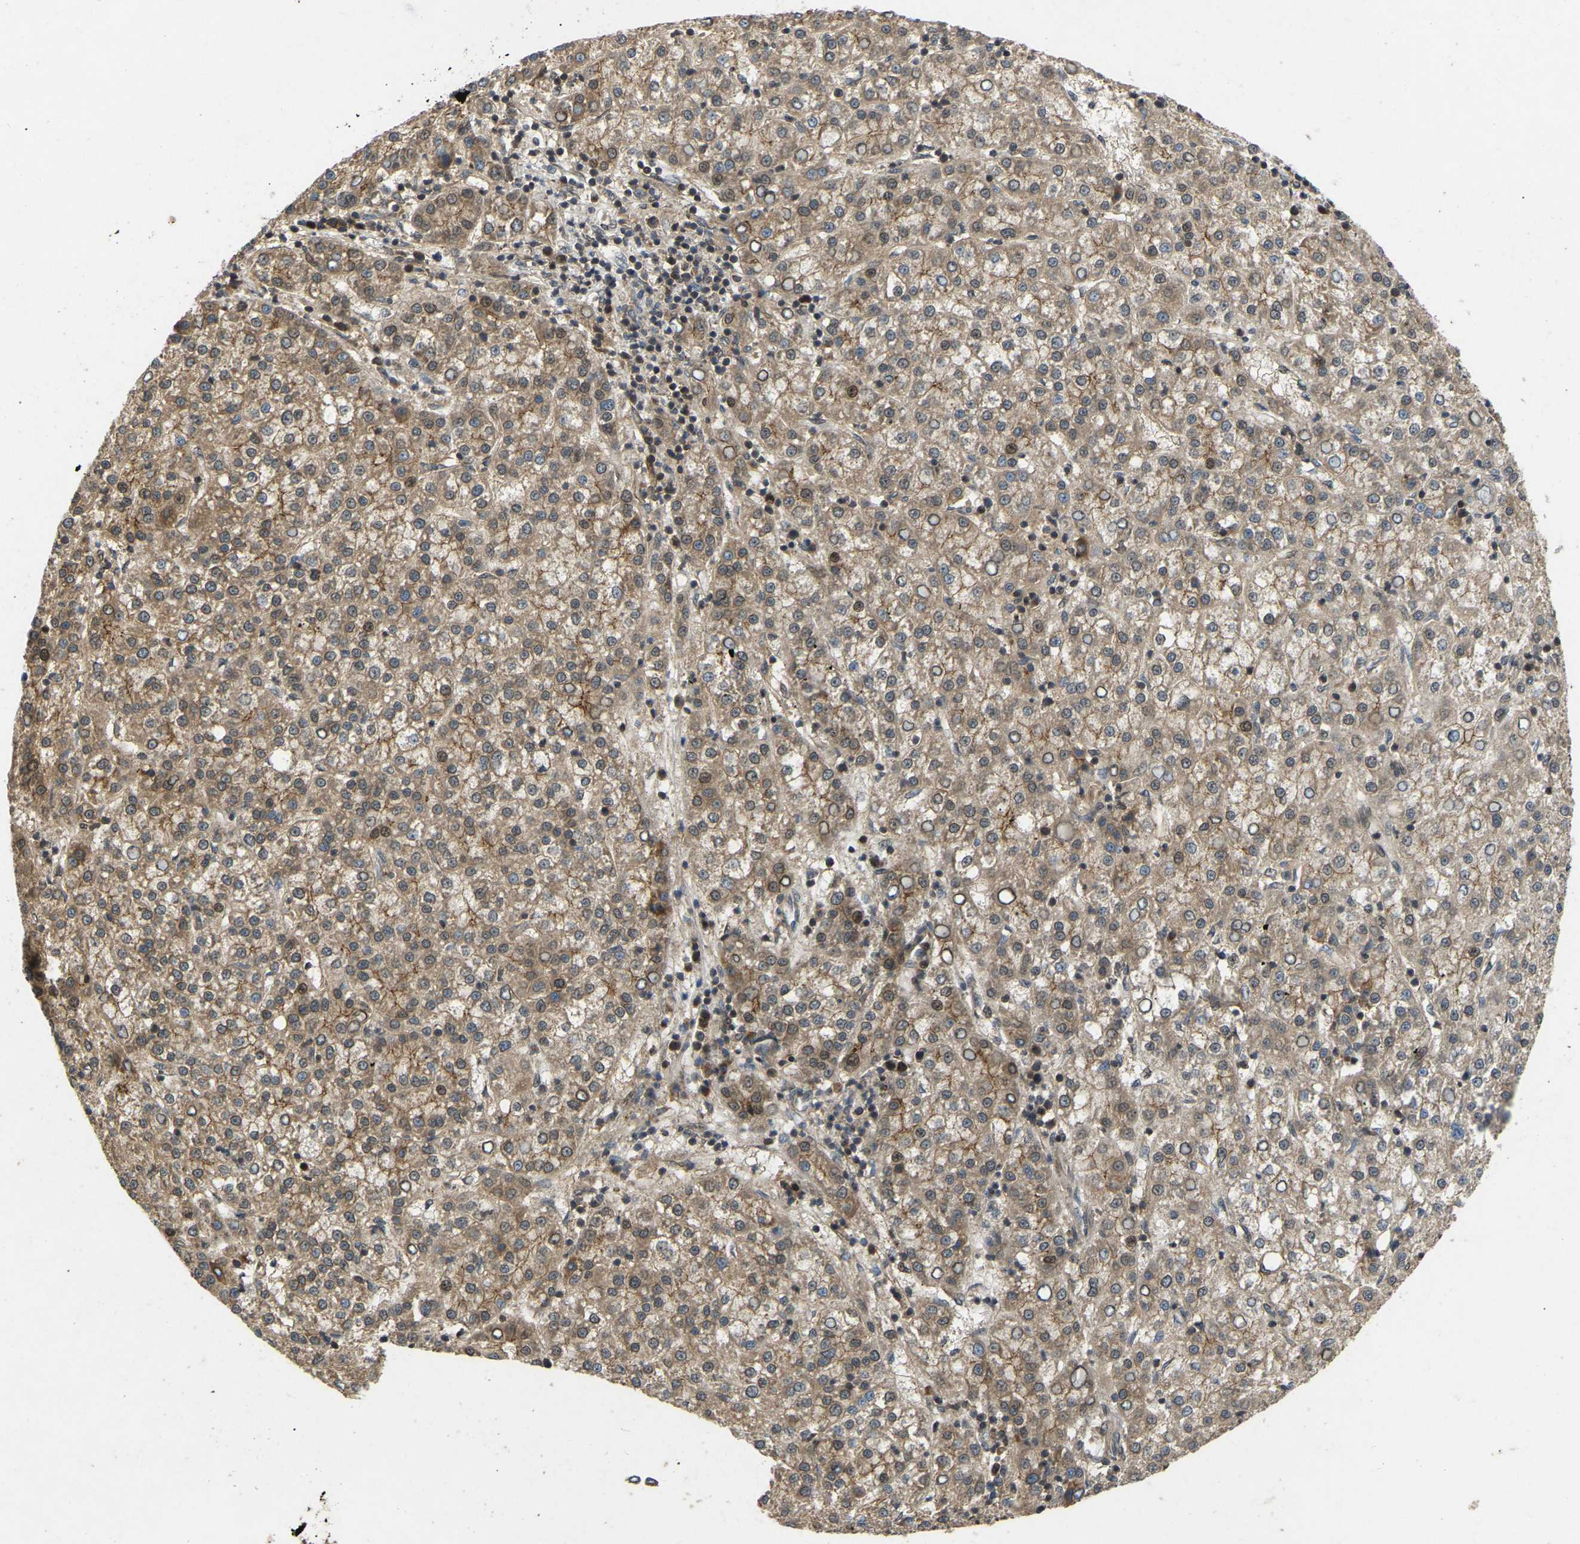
{"staining": {"intensity": "moderate", "quantity": ">75%", "location": "cytoplasmic/membranous,nuclear"}, "tissue": "liver cancer", "cell_type": "Tumor cells", "image_type": "cancer", "snomed": [{"axis": "morphology", "description": "Carcinoma, Hepatocellular, NOS"}, {"axis": "topography", "description": "Liver"}], "caption": "Moderate cytoplasmic/membranous and nuclear protein expression is identified in approximately >75% of tumor cells in liver cancer (hepatocellular carcinoma).", "gene": "KIAA1549", "patient": {"sex": "female", "age": 58}}